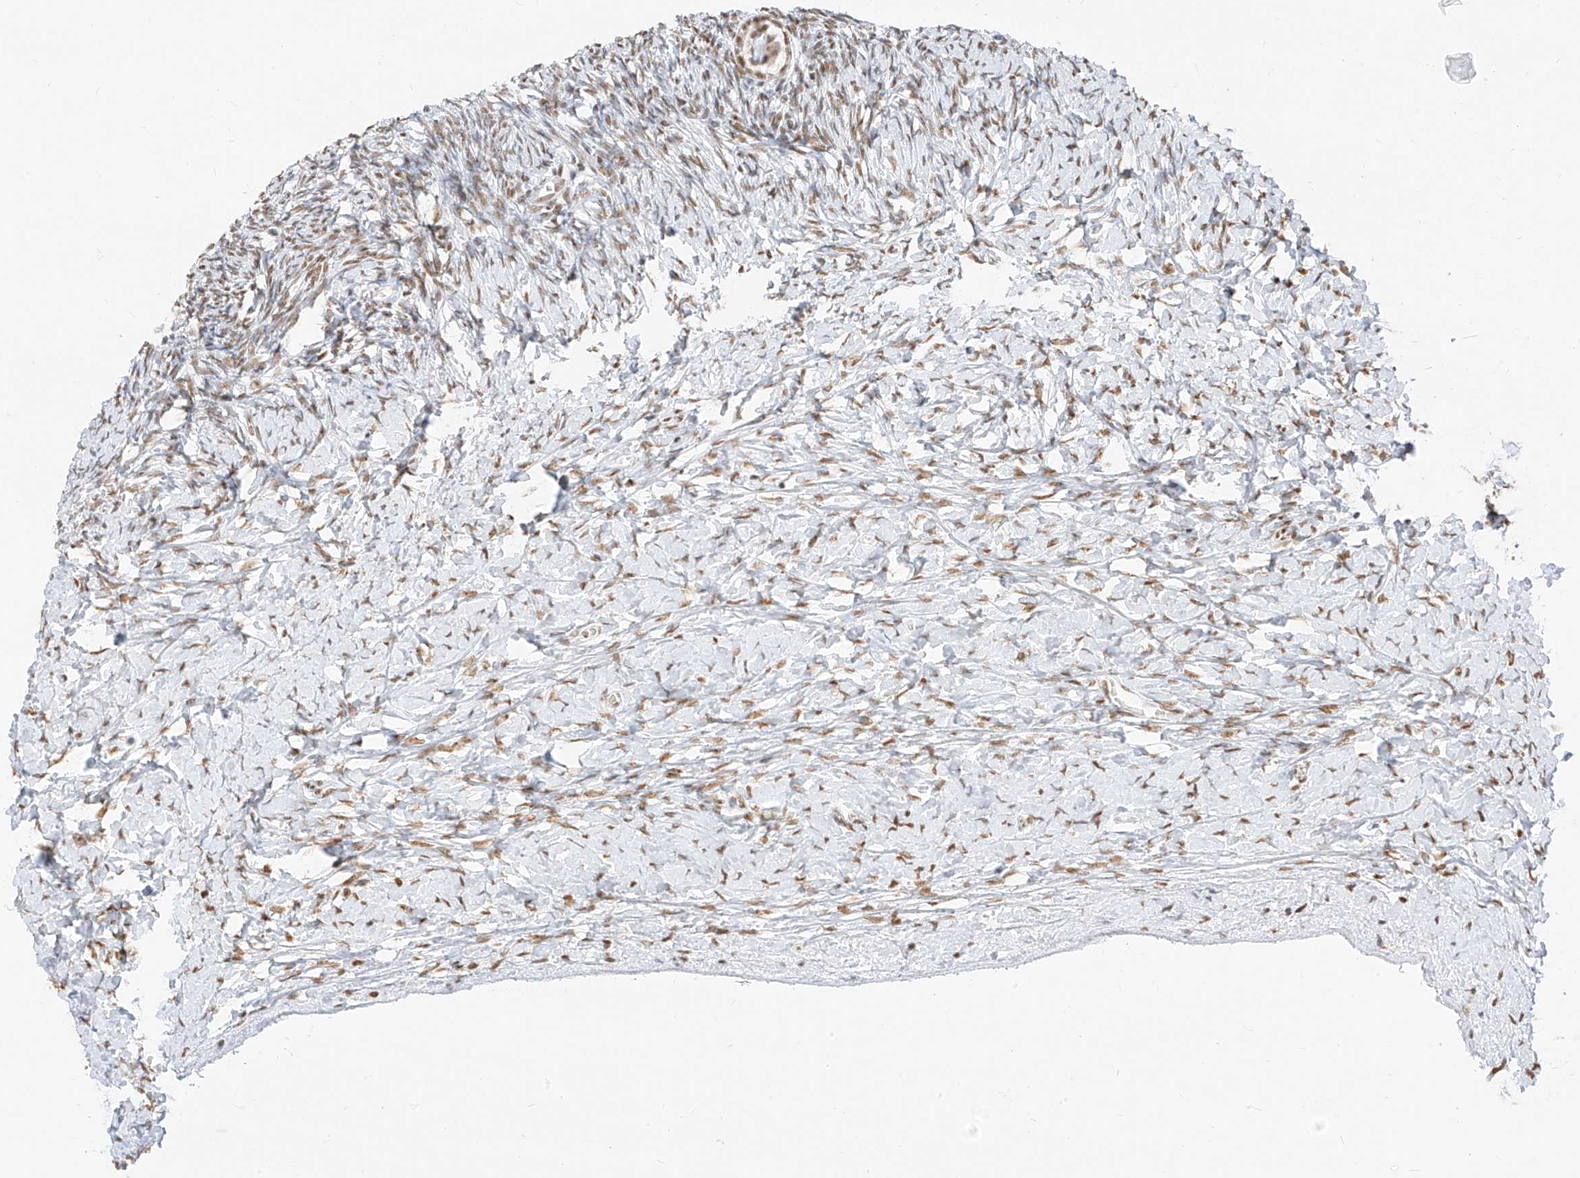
{"staining": {"intensity": "moderate", "quantity": ">75%", "location": "nuclear"}, "tissue": "ovary", "cell_type": "Follicle cells", "image_type": "normal", "snomed": [{"axis": "morphology", "description": "Normal tissue, NOS"}, {"axis": "morphology", "description": "Developmental malformation"}, {"axis": "topography", "description": "Ovary"}], "caption": "DAB immunohistochemical staining of normal ovary shows moderate nuclear protein positivity in approximately >75% of follicle cells.", "gene": "SMARCA2", "patient": {"sex": "female", "age": 39}}